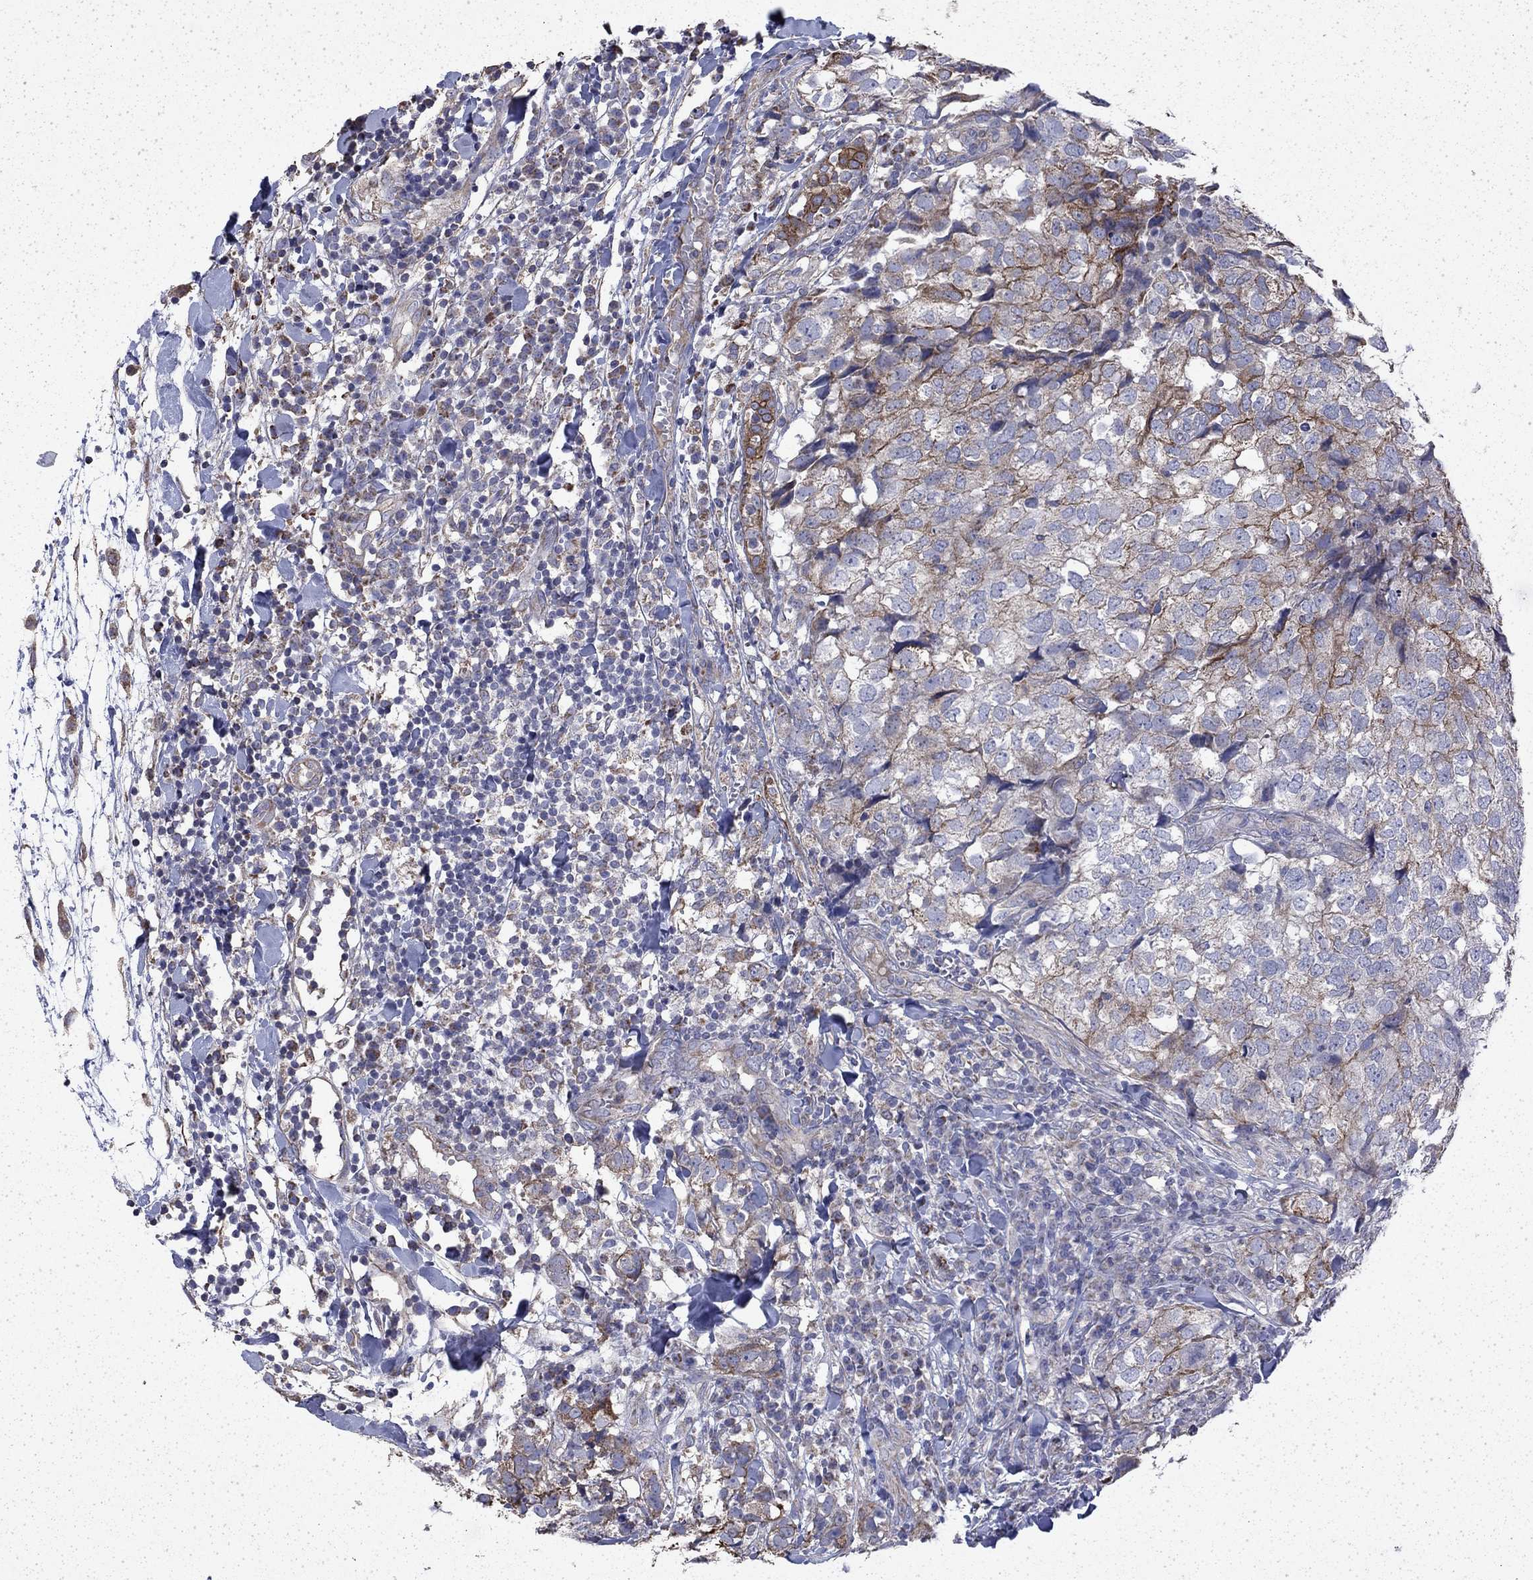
{"staining": {"intensity": "moderate", "quantity": "<25%", "location": "cytoplasmic/membranous"}, "tissue": "breast cancer", "cell_type": "Tumor cells", "image_type": "cancer", "snomed": [{"axis": "morphology", "description": "Duct carcinoma"}, {"axis": "topography", "description": "Breast"}], "caption": "The immunohistochemical stain shows moderate cytoplasmic/membranous expression in tumor cells of breast cancer tissue. The staining was performed using DAB to visualize the protein expression in brown, while the nuclei were stained in blue with hematoxylin (Magnification: 20x).", "gene": "DTNA", "patient": {"sex": "female", "age": 30}}